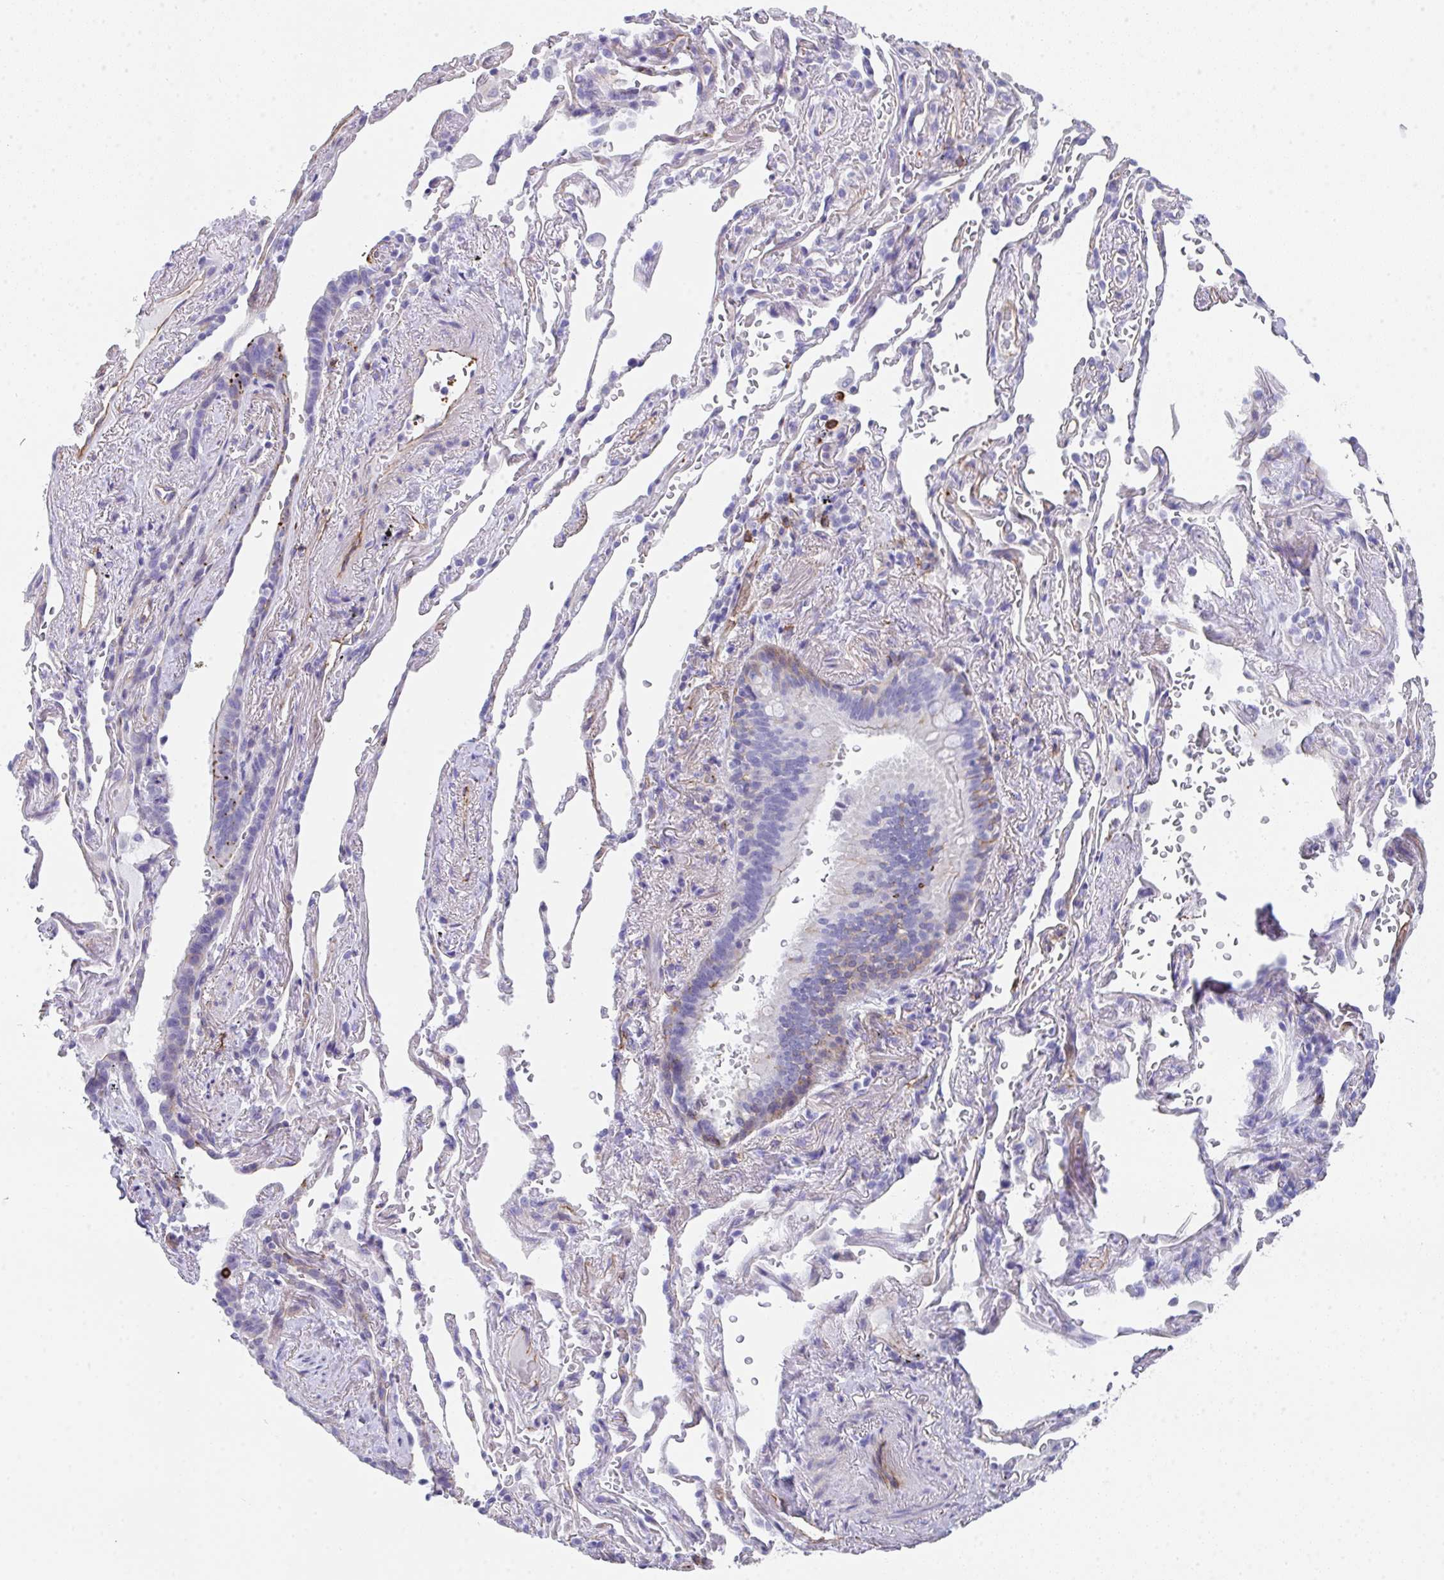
{"staining": {"intensity": "weak", "quantity": "<25%", "location": "cytoplasmic/membranous"}, "tissue": "bronchus", "cell_type": "Respiratory epithelial cells", "image_type": "normal", "snomed": [{"axis": "morphology", "description": "Normal tissue, NOS"}, {"axis": "topography", "description": "Bronchus"}], "caption": "The photomicrograph displays no significant expression in respiratory epithelial cells of bronchus. The staining was performed using DAB to visualize the protein expression in brown, while the nuclei were stained in blue with hematoxylin (Magnification: 20x).", "gene": "DBN1", "patient": {"sex": "male", "age": 70}}